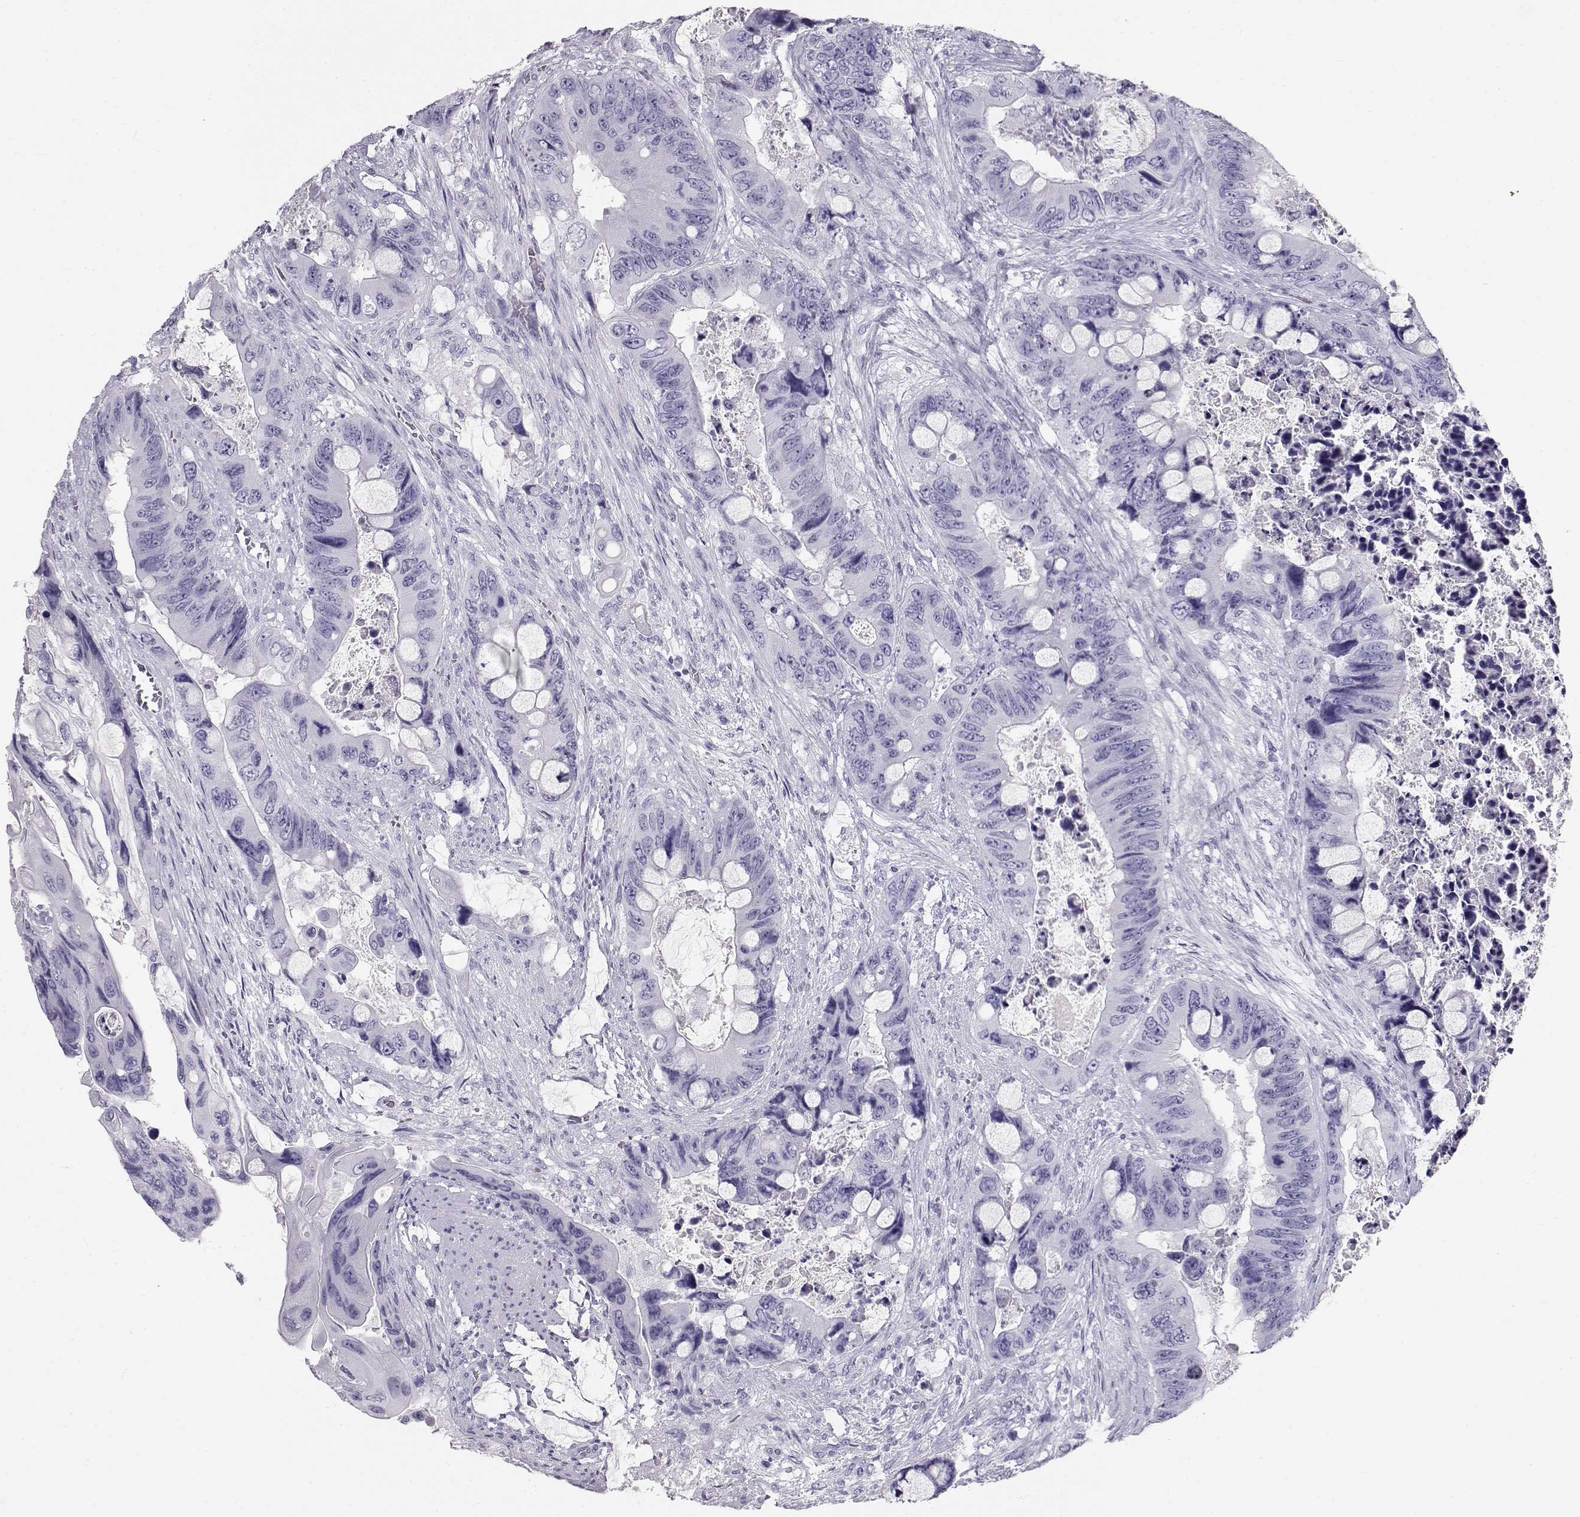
{"staining": {"intensity": "negative", "quantity": "none", "location": "none"}, "tissue": "colorectal cancer", "cell_type": "Tumor cells", "image_type": "cancer", "snomed": [{"axis": "morphology", "description": "Adenocarcinoma, NOS"}, {"axis": "topography", "description": "Rectum"}], "caption": "This micrograph is of colorectal cancer stained with immunohistochemistry to label a protein in brown with the nuclei are counter-stained blue. There is no expression in tumor cells.", "gene": "RD3", "patient": {"sex": "male", "age": 63}}